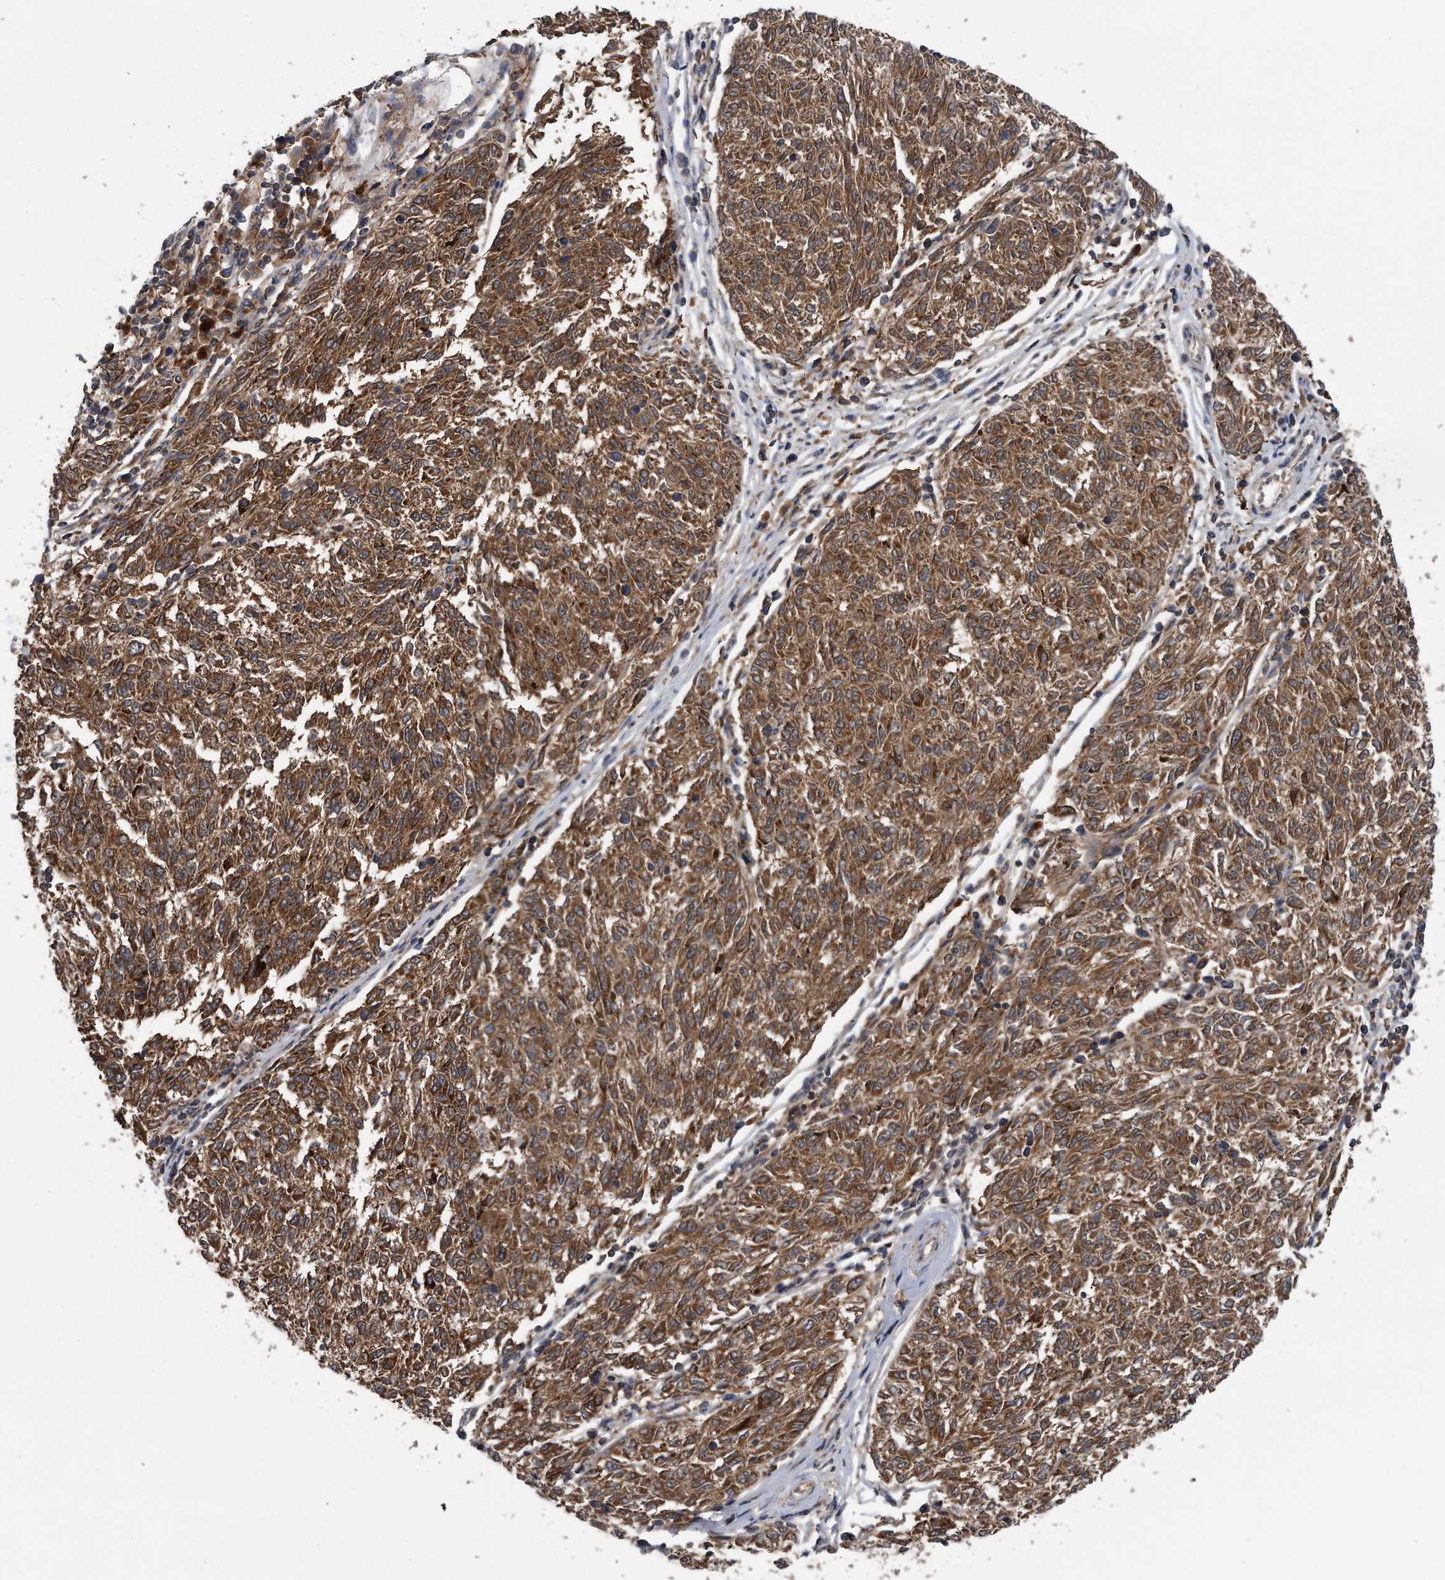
{"staining": {"intensity": "moderate", "quantity": ">75%", "location": "cytoplasmic/membranous"}, "tissue": "melanoma", "cell_type": "Tumor cells", "image_type": "cancer", "snomed": [{"axis": "morphology", "description": "Malignant melanoma, NOS"}, {"axis": "topography", "description": "Skin"}], "caption": "High-magnification brightfield microscopy of melanoma stained with DAB (3,3'-diaminobenzidine) (brown) and counterstained with hematoxylin (blue). tumor cells exhibit moderate cytoplasmic/membranous staining is appreciated in about>75% of cells.", "gene": "ALPK2", "patient": {"sex": "female", "age": 72}}